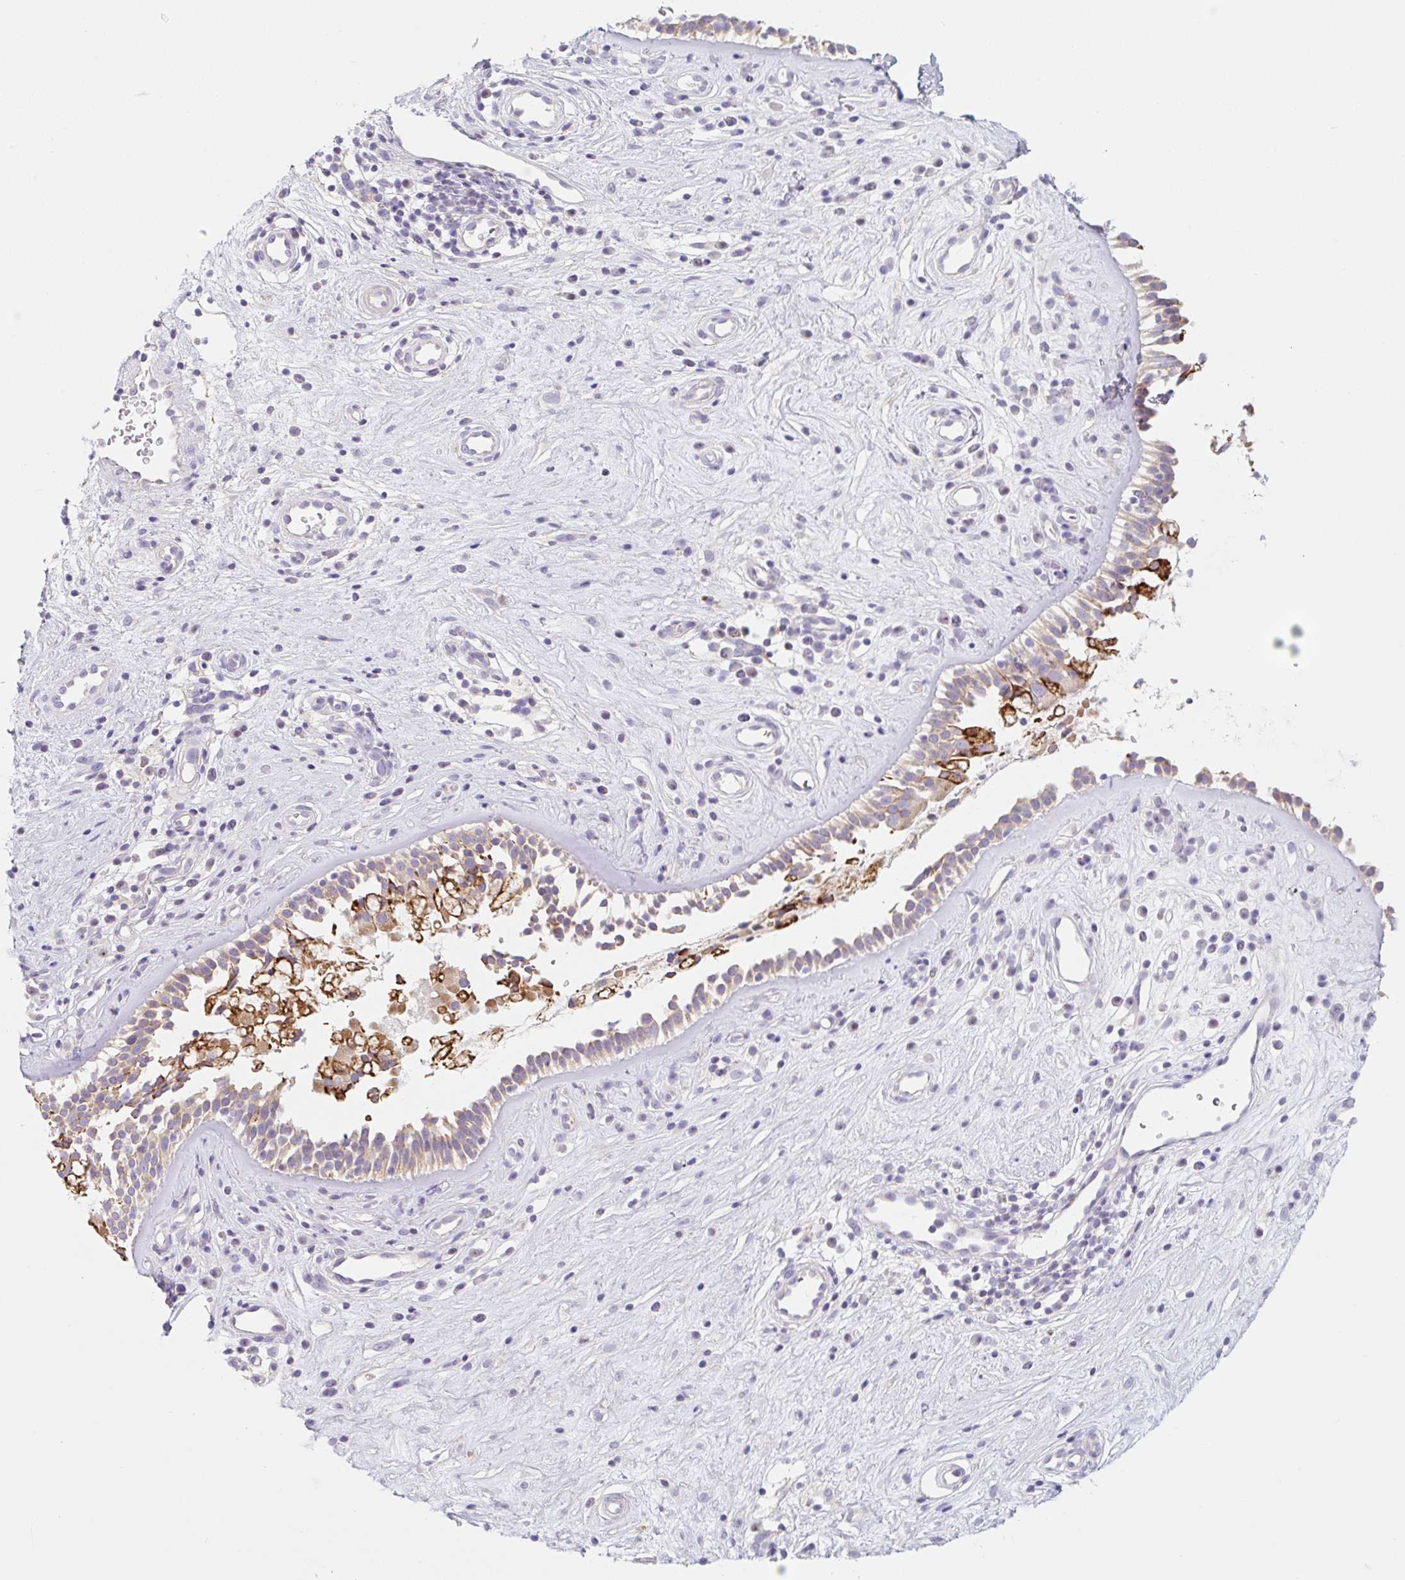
{"staining": {"intensity": "weak", "quantity": ">75%", "location": "cytoplasmic/membranous"}, "tissue": "nasopharynx", "cell_type": "Respiratory epithelial cells", "image_type": "normal", "snomed": [{"axis": "morphology", "description": "Normal tissue, NOS"}, {"axis": "topography", "description": "Nasopharynx"}], "caption": "High-magnification brightfield microscopy of normal nasopharynx stained with DAB (3,3'-diaminobenzidine) (brown) and counterstained with hematoxylin (blue). respiratory epithelial cells exhibit weak cytoplasmic/membranous staining is seen in about>75% of cells. (Brightfield microscopy of DAB IHC at high magnification).", "gene": "LYVE1", "patient": {"sex": "male", "age": 32}}